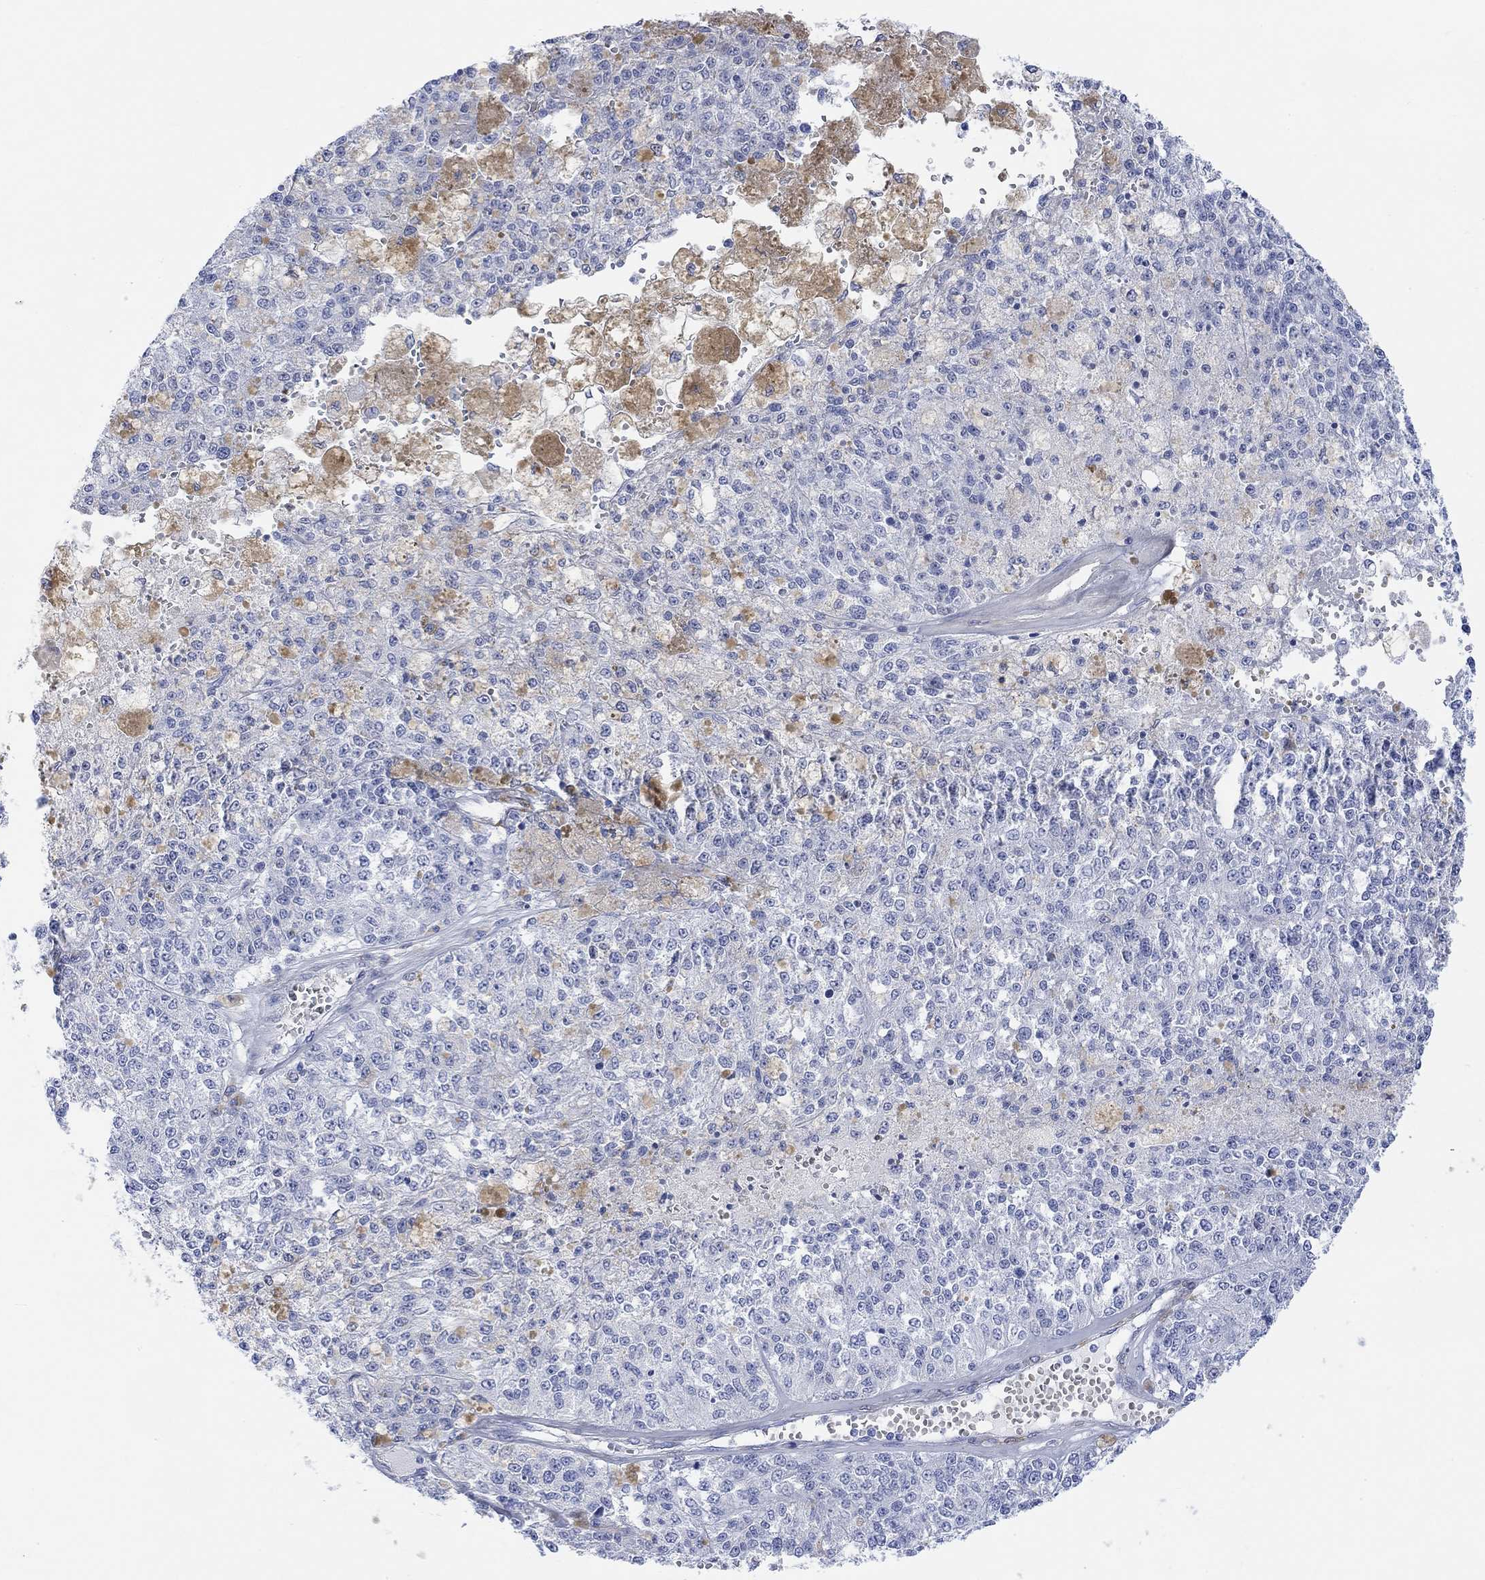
{"staining": {"intensity": "negative", "quantity": "none", "location": "none"}, "tissue": "melanoma", "cell_type": "Tumor cells", "image_type": "cancer", "snomed": [{"axis": "morphology", "description": "Malignant melanoma, Metastatic site"}, {"axis": "topography", "description": "Lymph node"}], "caption": "Immunohistochemical staining of human melanoma reveals no significant expression in tumor cells. (DAB (3,3'-diaminobenzidine) IHC visualized using brightfield microscopy, high magnification).", "gene": "TPPP3", "patient": {"sex": "female", "age": 64}}